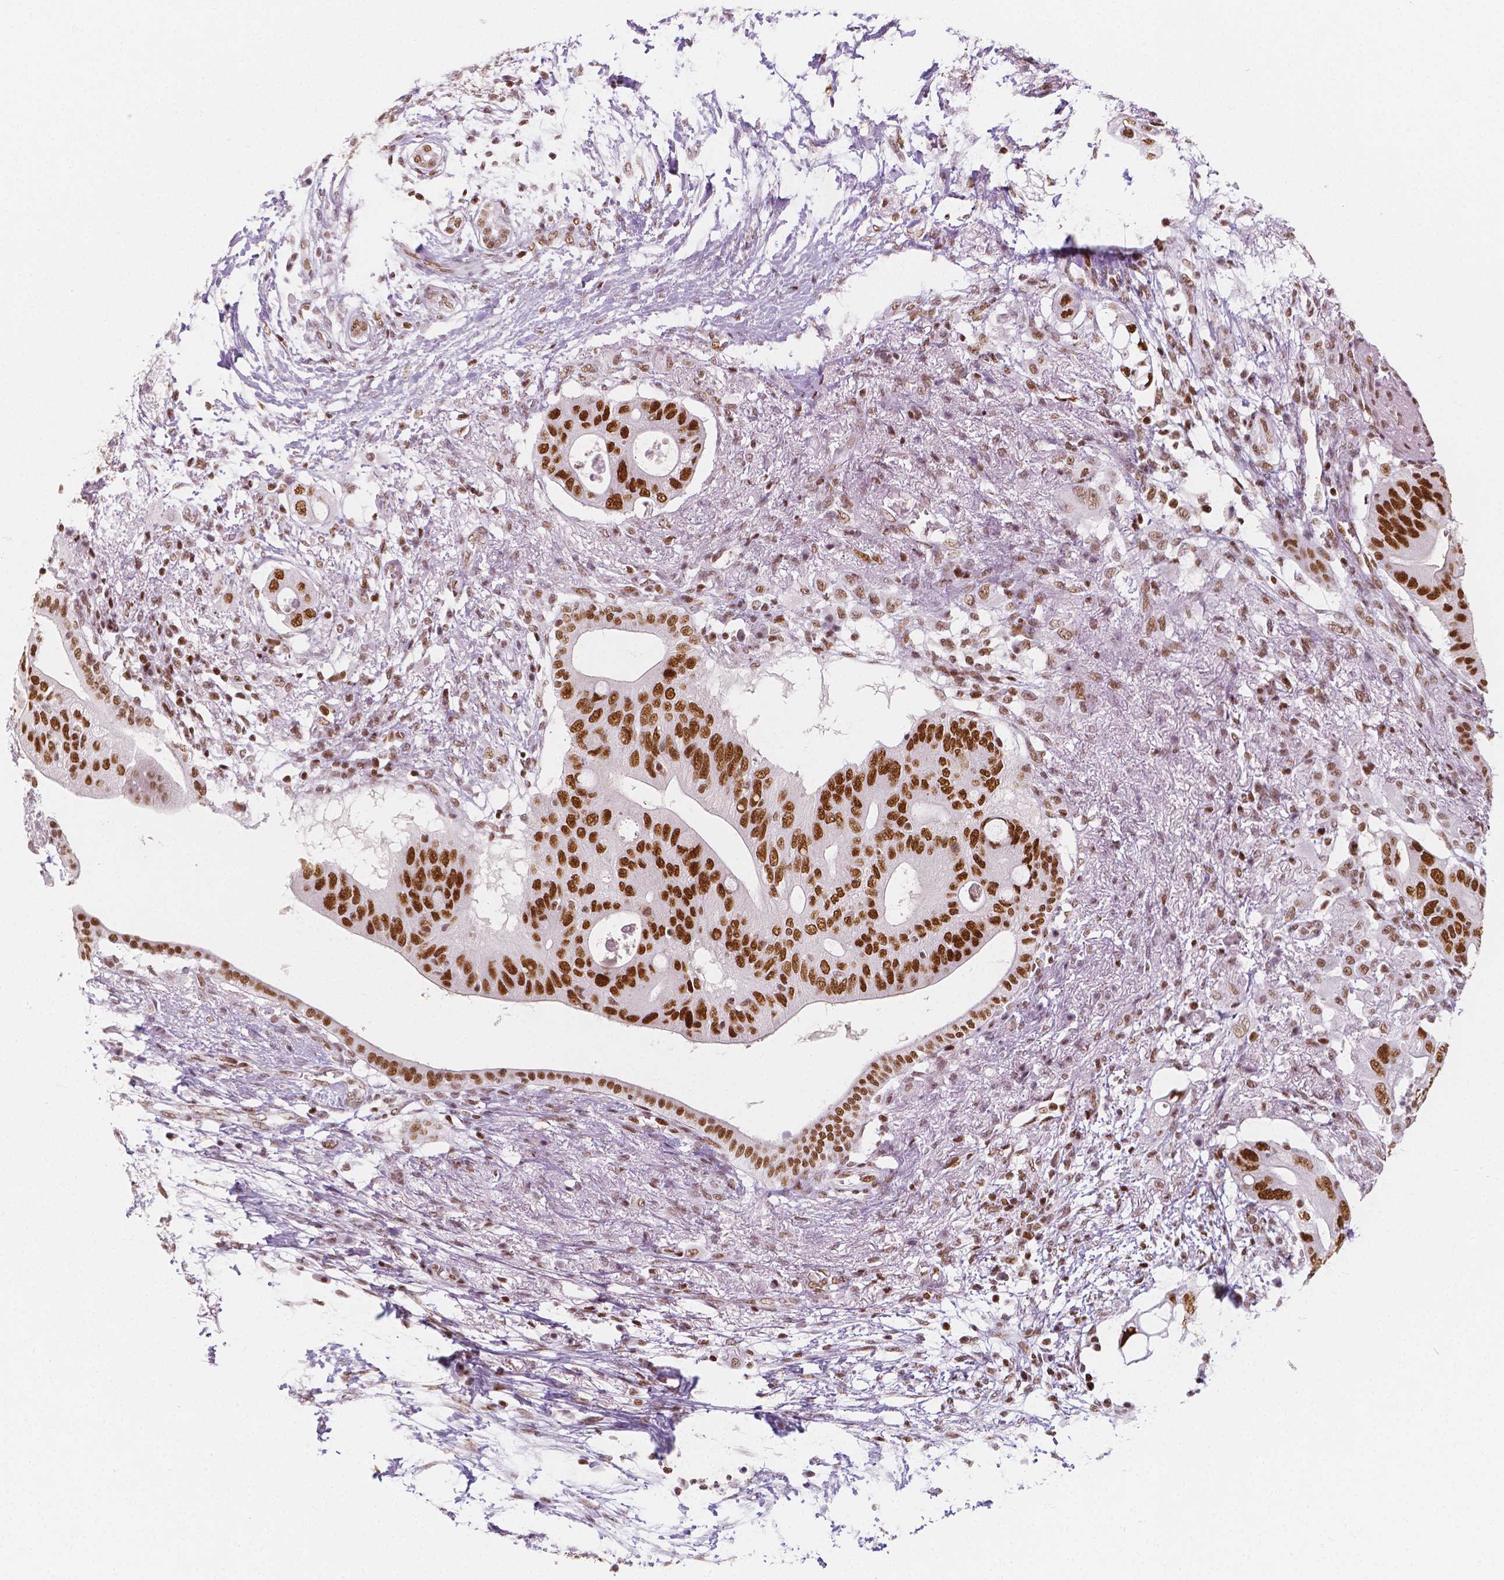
{"staining": {"intensity": "strong", "quantity": ">75%", "location": "nuclear"}, "tissue": "pancreatic cancer", "cell_type": "Tumor cells", "image_type": "cancer", "snomed": [{"axis": "morphology", "description": "Adenocarcinoma, NOS"}, {"axis": "topography", "description": "Pancreas"}], "caption": "Immunohistochemistry of pancreatic adenocarcinoma displays high levels of strong nuclear staining in about >75% of tumor cells.", "gene": "HDAC1", "patient": {"sex": "female", "age": 72}}